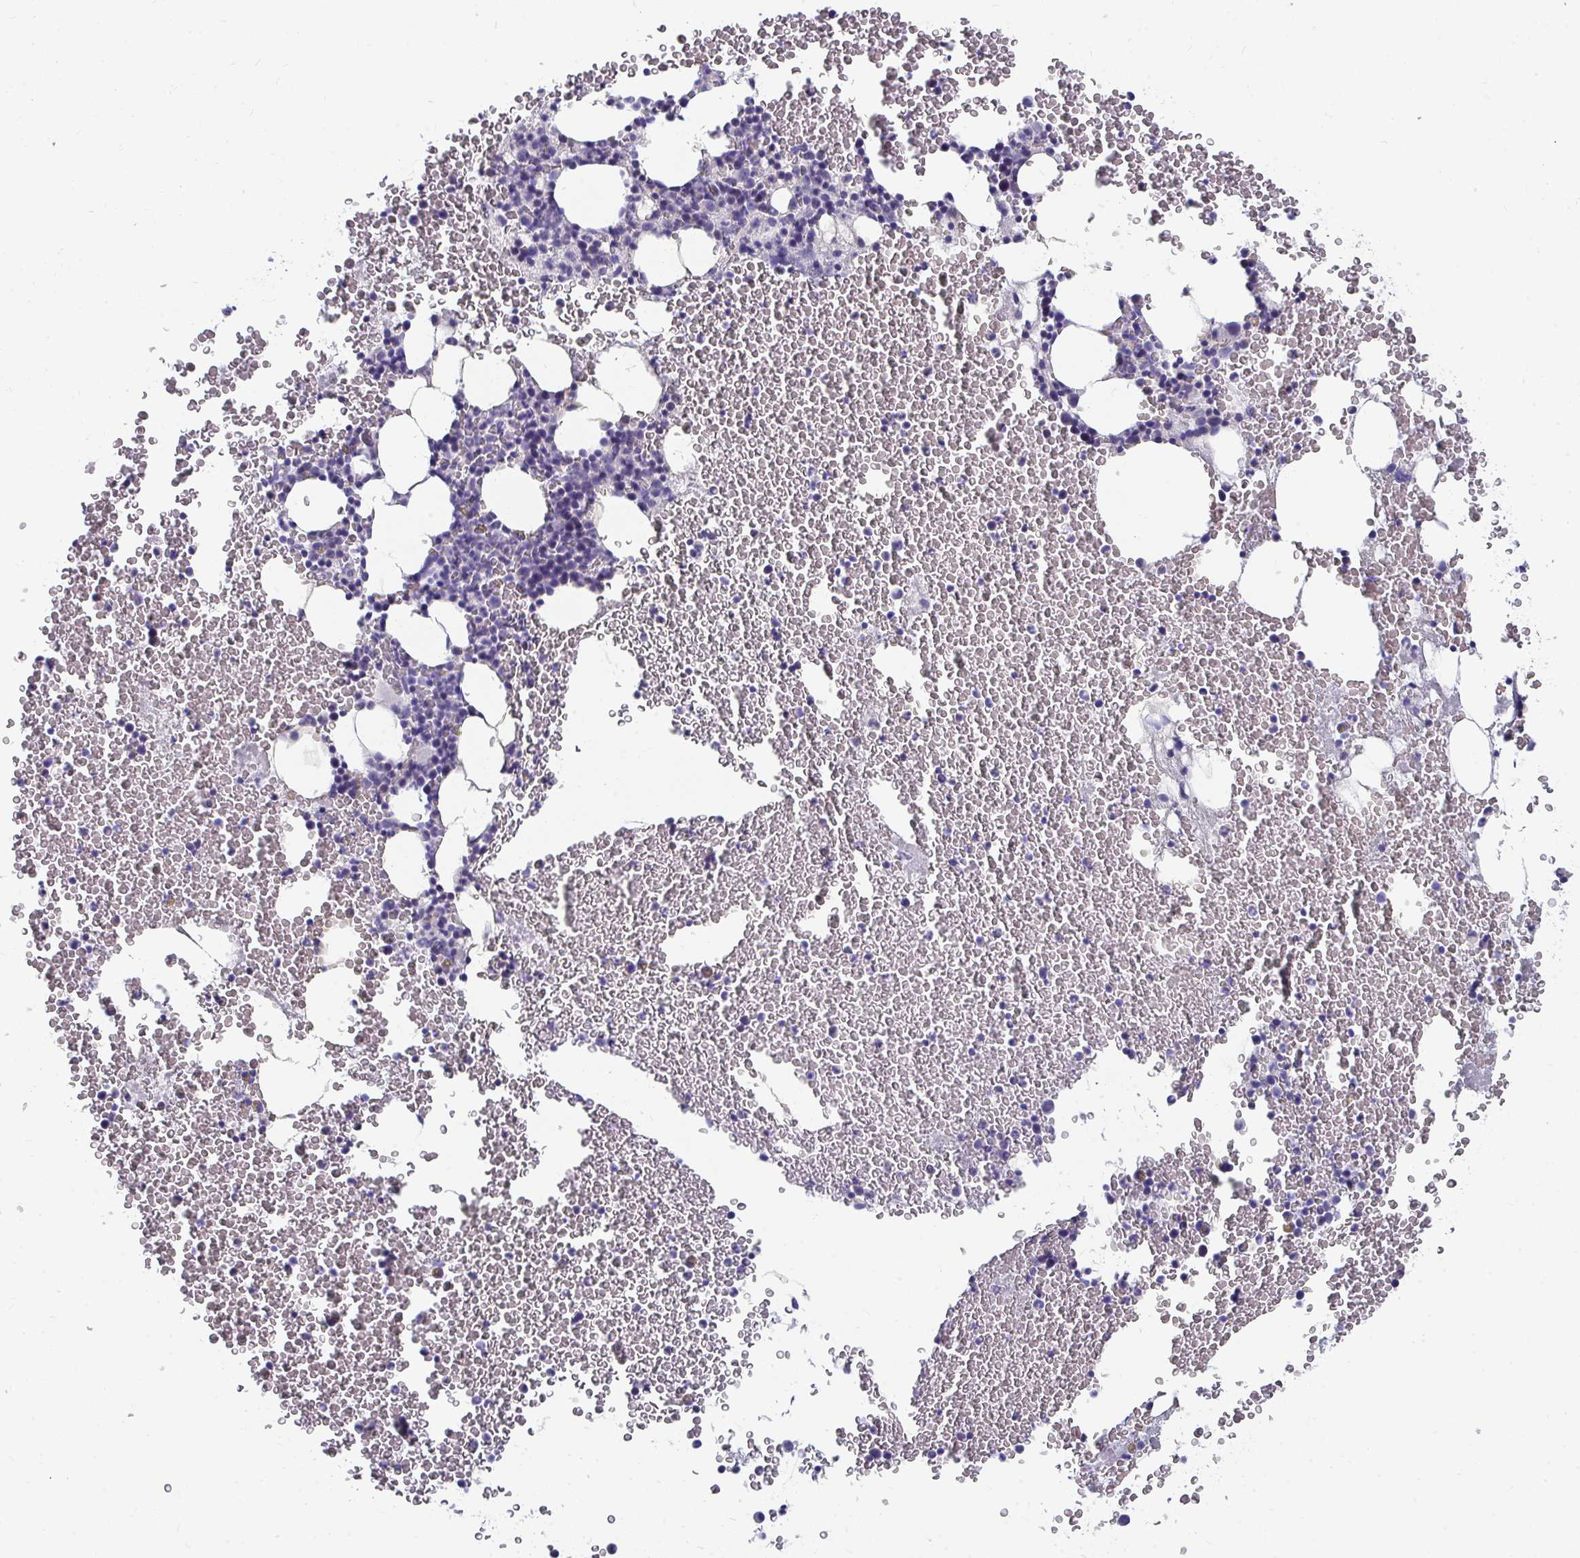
{"staining": {"intensity": "negative", "quantity": "none", "location": "none"}, "tissue": "bone marrow", "cell_type": "Hematopoietic cells", "image_type": "normal", "snomed": [{"axis": "morphology", "description": "Normal tissue, NOS"}, {"axis": "topography", "description": "Bone marrow"}], "caption": "This is an immunohistochemistry (IHC) histopathology image of benign bone marrow. There is no staining in hematopoietic cells.", "gene": "TMPRSS2", "patient": {"sex": "female", "age": 26}}